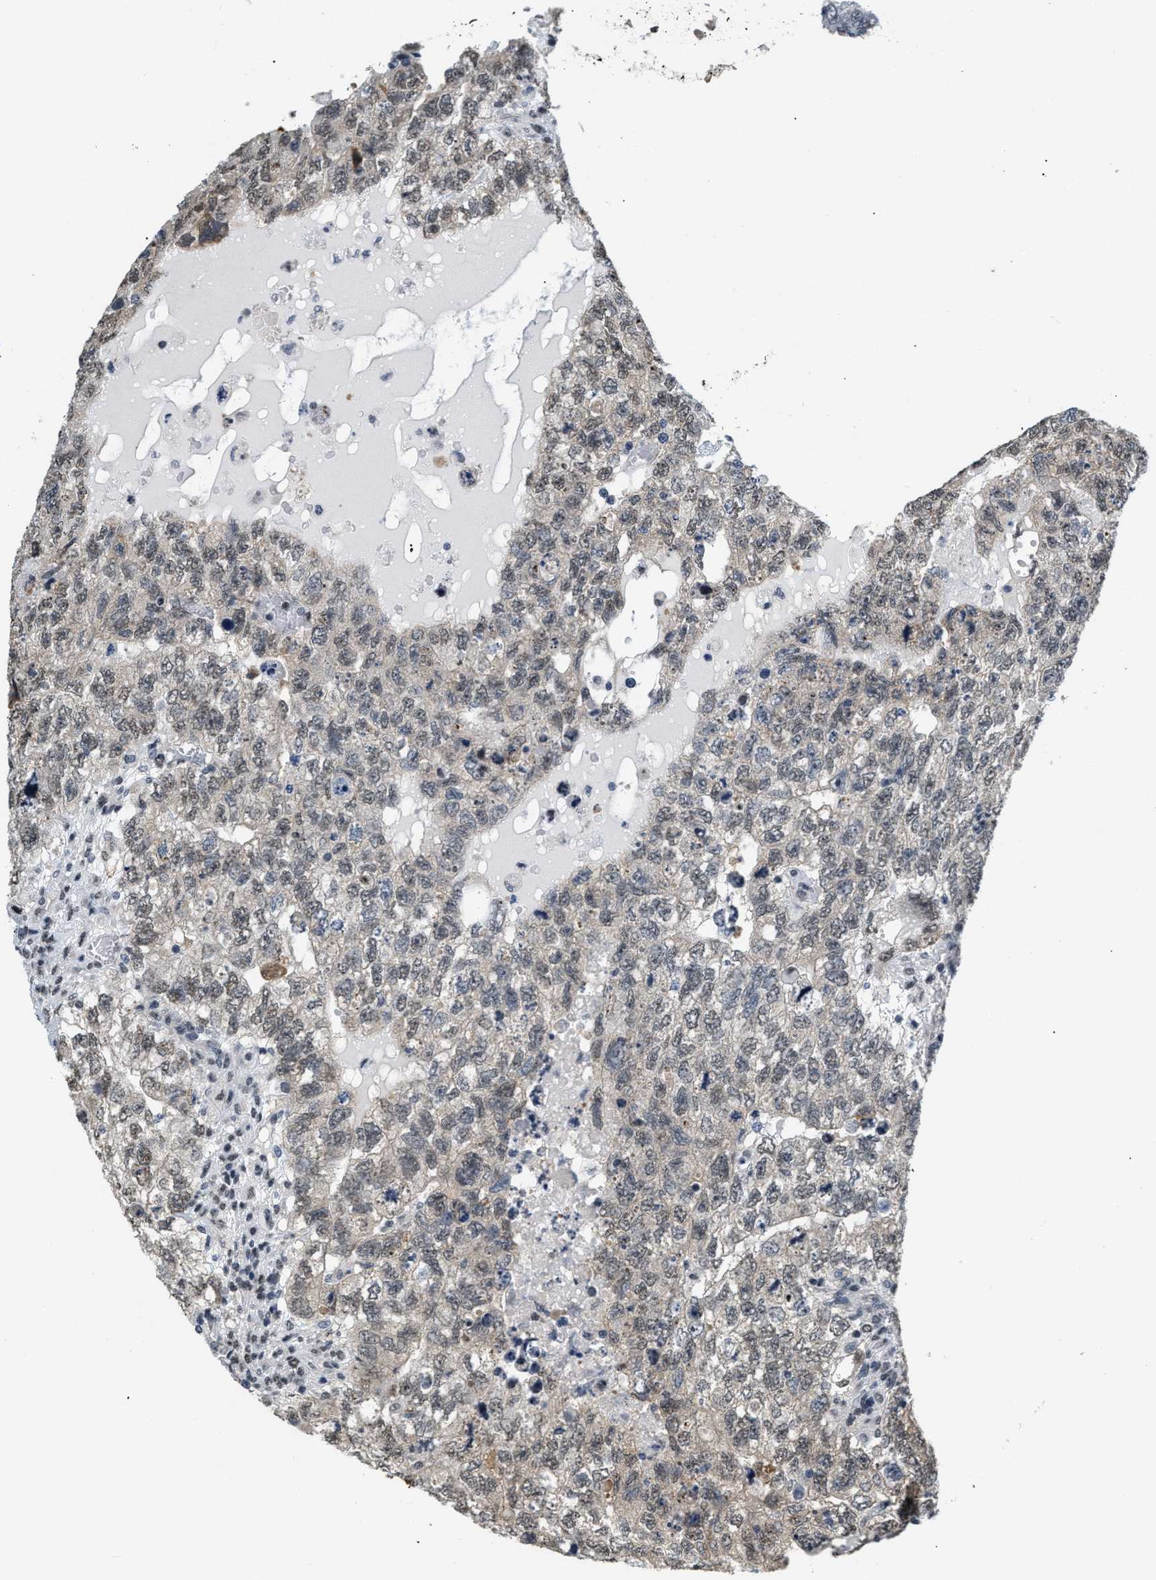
{"staining": {"intensity": "weak", "quantity": "25%-75%", "location": "nuclear"}, "tissue": "testis cancer", "cell_type": "Tumor cells", "image_type": "cancer", "snomed": [{"axis": "morphology", "description": "Carcinoma, Embryonal, NOS"}, {"axis": "topography", "description": "Testis"}], "caption": "IHC image of embryonal carcinoma (testis) stained for a protein (brown), which shows low levels of weak nuclear positivity in about 25%-75% of tumor cells.", "gene": "RAF1", "patient": {"sex": "male", "age": 36}}